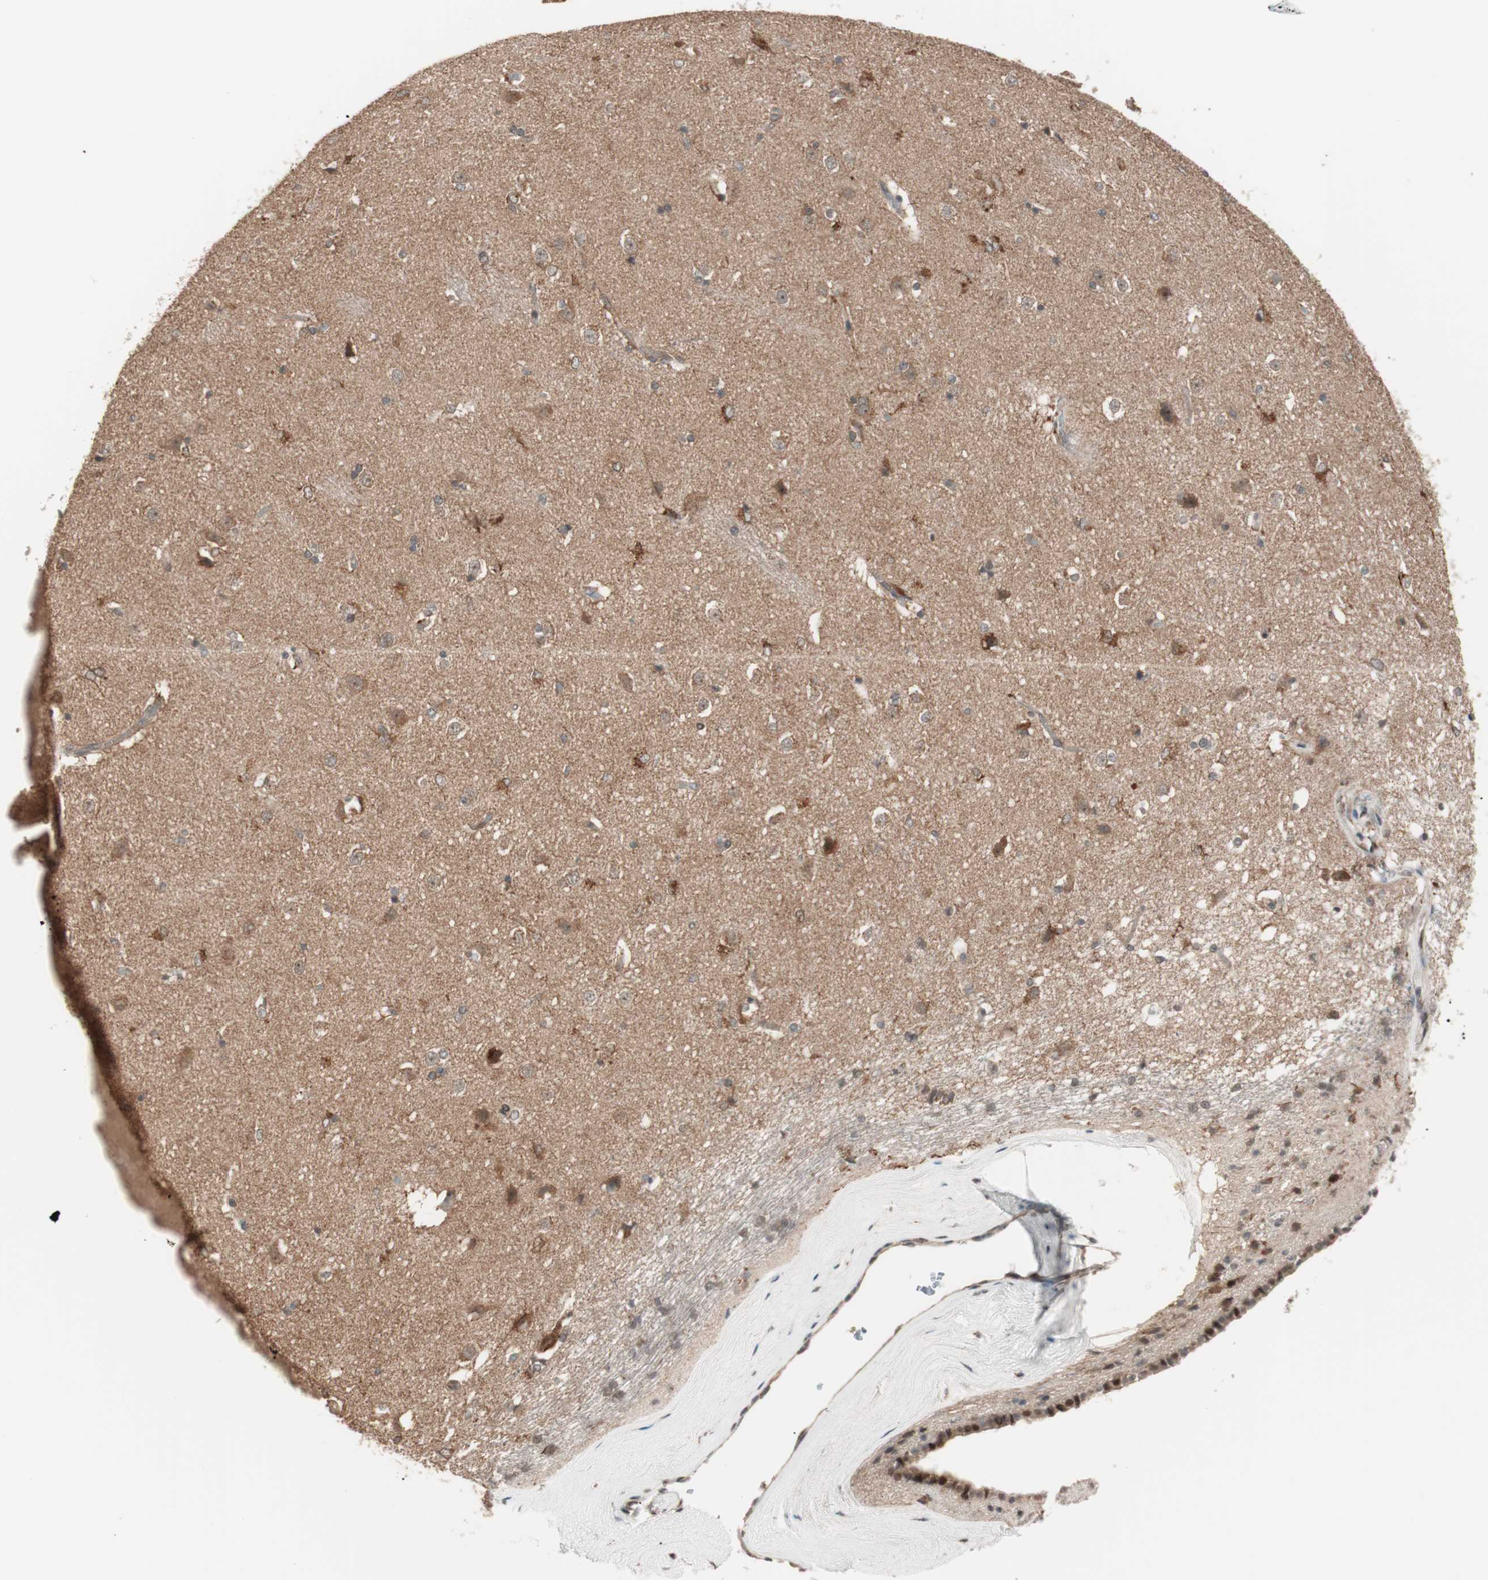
{"staining": {"intensity": "moderate", "quantity": ">75%", "location": "cytoplasmic/membranous"}, "tissue": "caudate", "cell_type": "Glial cells", "image_type": "normal", "snomed": [{"axis": "morphology", "description": "Normal tissue, NOS"}, {"axis": "topography", "description": "Lateral ventricle wall"}], "caption": "This micrograph demonstrates immunohistochemistry staining of benign caudate, with medium moderate cytoplasmic/membranous expression in about >75% of glial cells.", "gene": "FBXO5", "patient": {"sex": "female", "age": 19}}